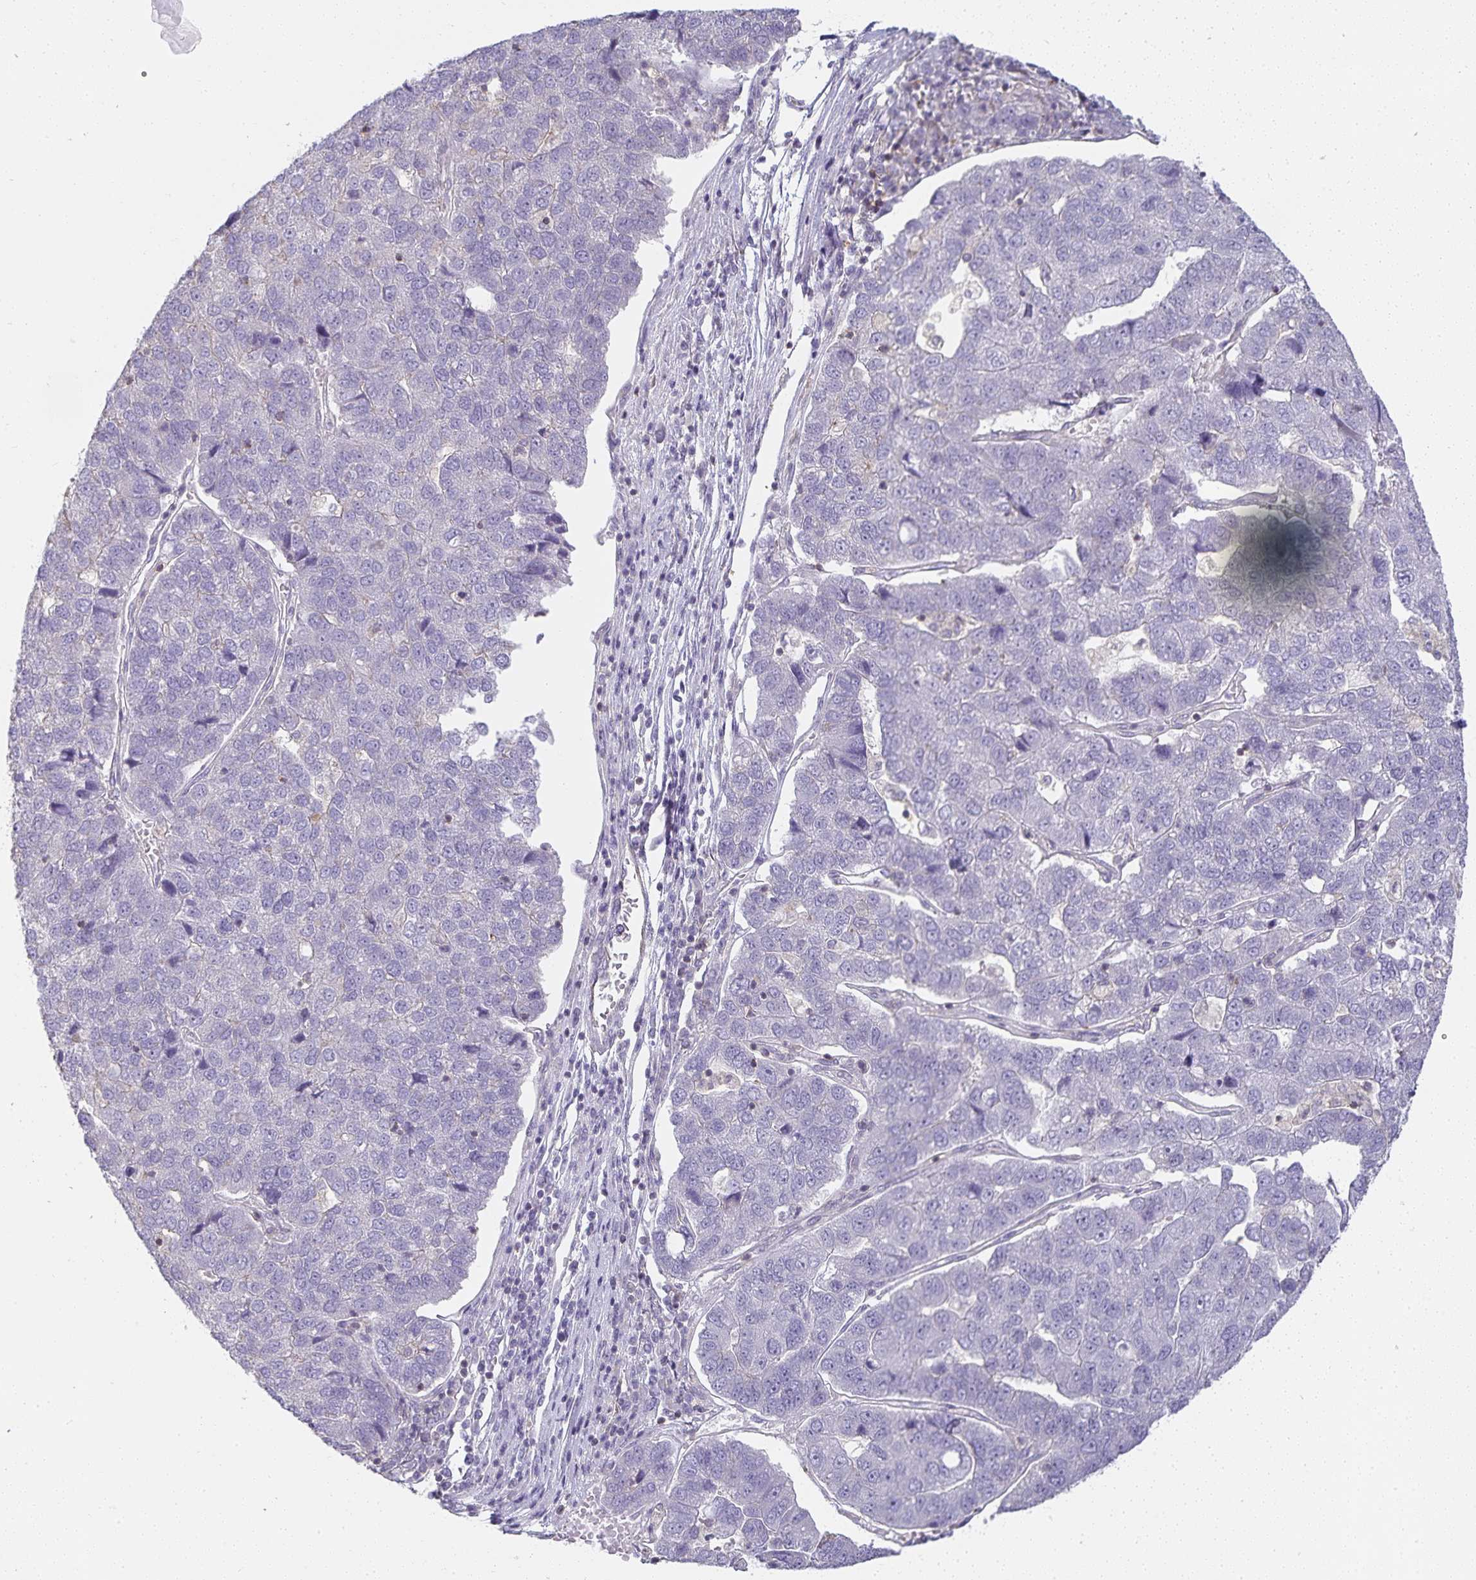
{"staining": {"intensity": "negative", "quantity": "none", "location": "none"}, "tissue": "pancreatic cancer", "cell_type": "Tumor cells", "image_type": "cancer", "snomed": [{"axis": "morphology", "description": "Adenocarcinoma, NOS"}, {"axis": "topography", "description": "Pancreas"}], "caption": "Tumor cells are negative for brown protein staining in pancreatic adenocarcinoma.", "gene": "GATA3", "patient": {"sex": "female", "age": 61}}